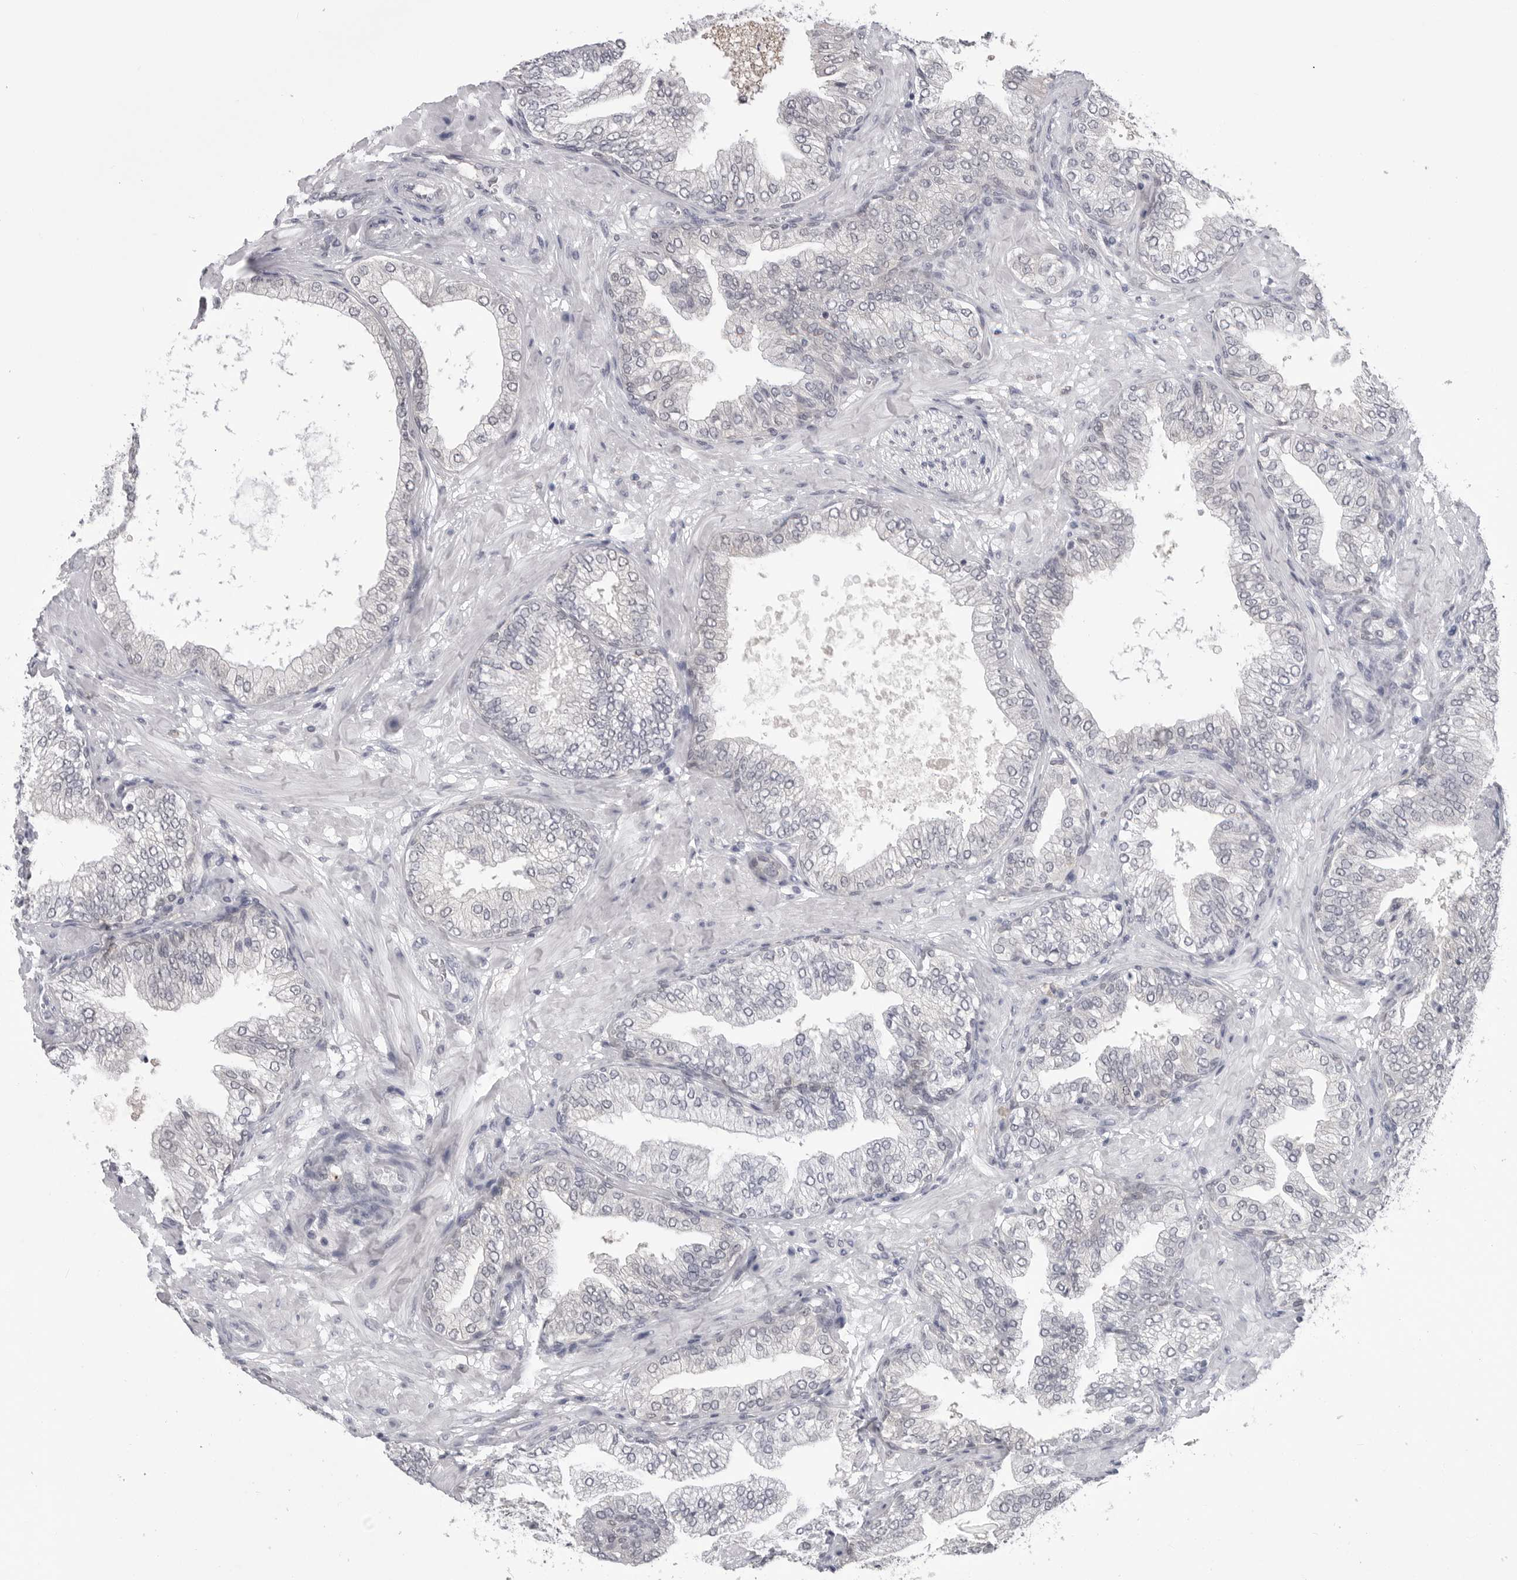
{"staining": {"intensity": "negative", "quantity": "none", "location": "none"}, "tissue": "prostate cancer", "cell_type": "Tumor cells", "image_type": "cancer", "snomed": [{"axis": "morphology", "description": "Adenocarcinoma, High grade"}, {"axis": "topography", "description": "Prostate"}], "caption": "IHC of adenocarcinoma (high-grade) (prostate) exhibits no staining in tumor cells.", "gene": "PNPO", "patient": {"sex": "male", "age": 59}}